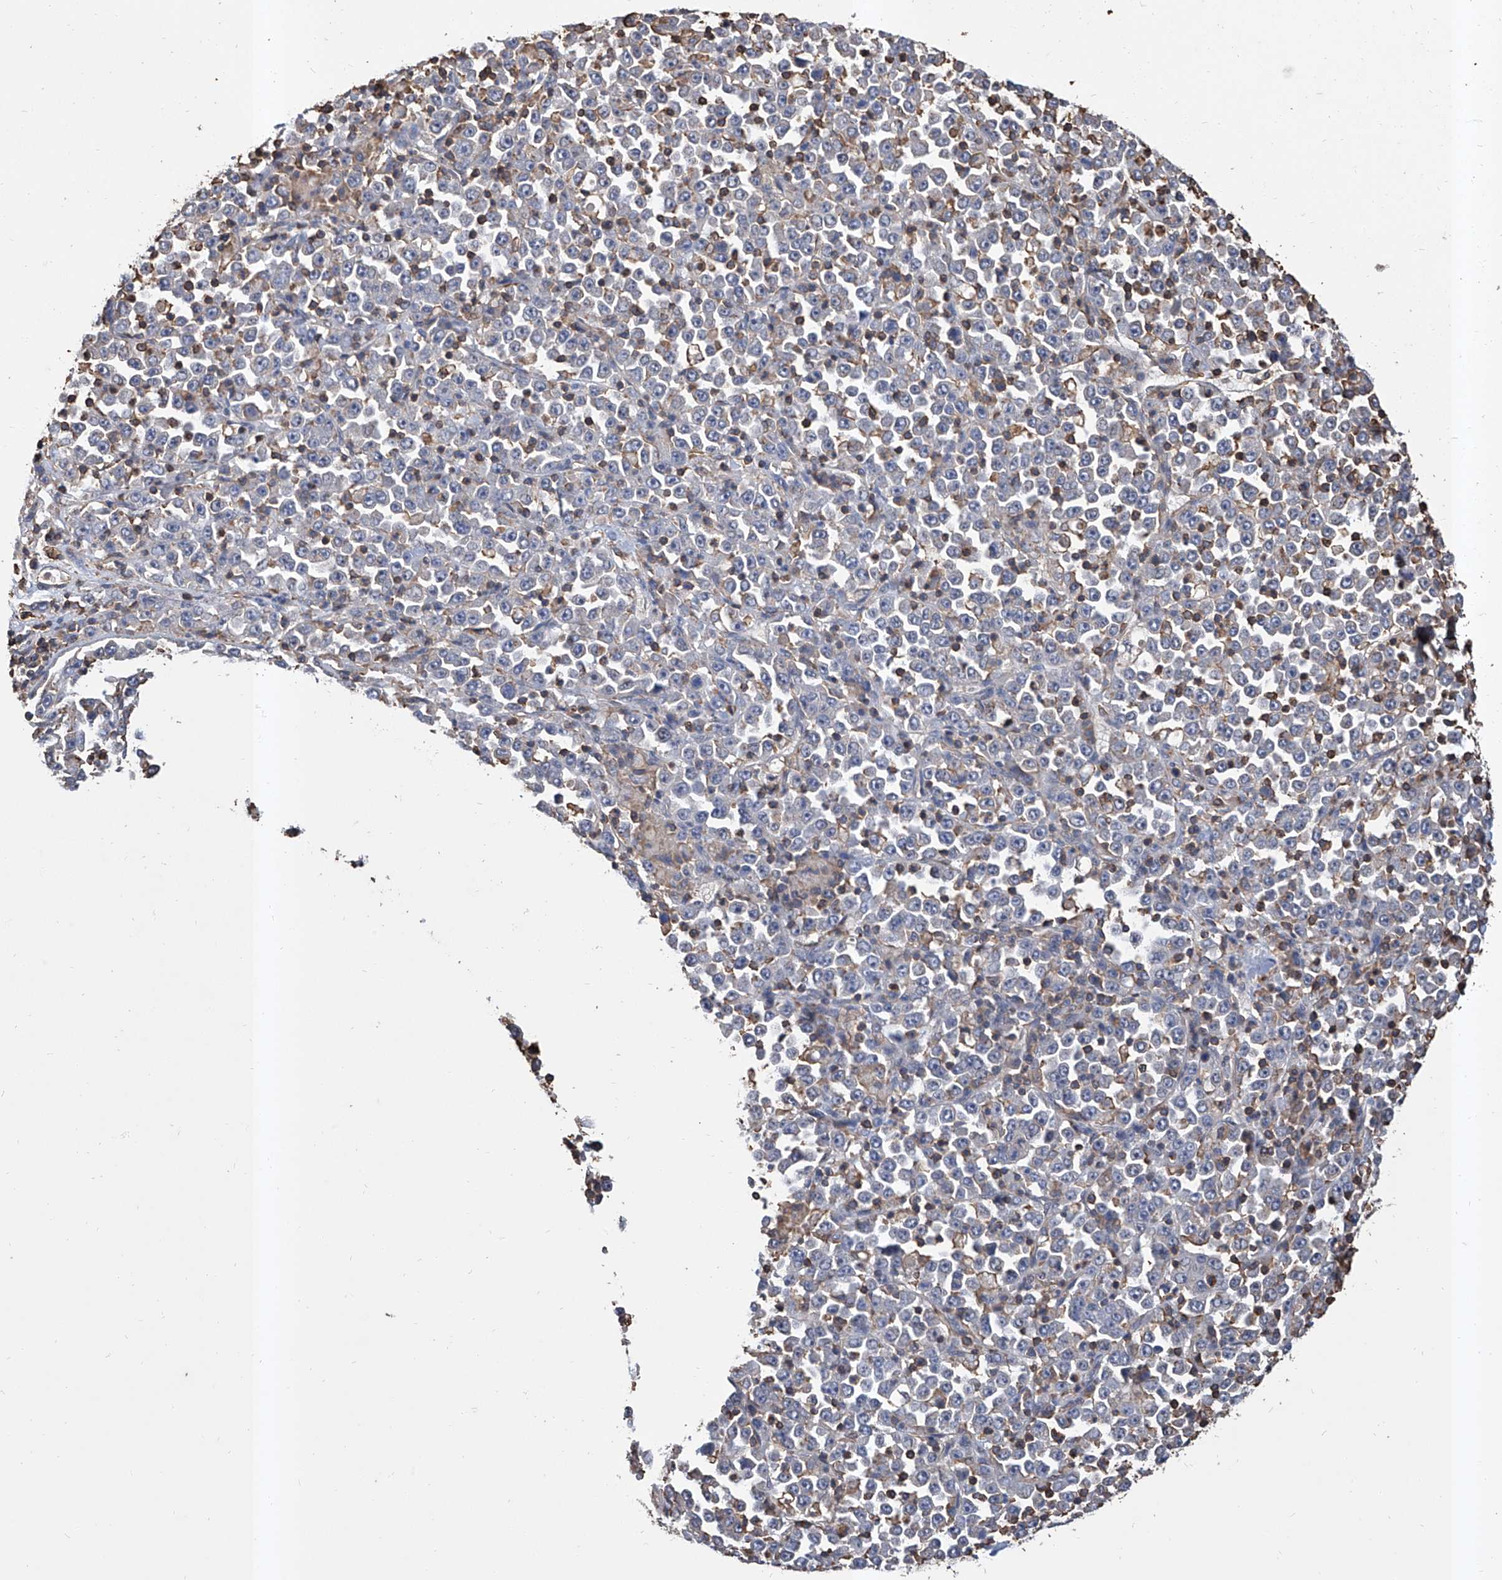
{"staining": {"intensity": "negative", "quantity": "none", "location": "none"}, "tissue": "stomach cancer", "cell_type": "Tumor cells", "image_type": "cancer", "snomed": [{"axis": "morphology", "description": "Normal tissue, NOS"}, {"axis": "morphology", "description": "Adenocarcinoma, NOS"}, {"axis": "topography", "description": "Stomach, upper"}, {"axis": "topography", "description": "Stomach"}], "caption": "Tumor cells show no significant protein positivity in stomach cancer (adenocarcinoma).", "gene": "GPT", "patient": {"sex": "male", "age": 59}}